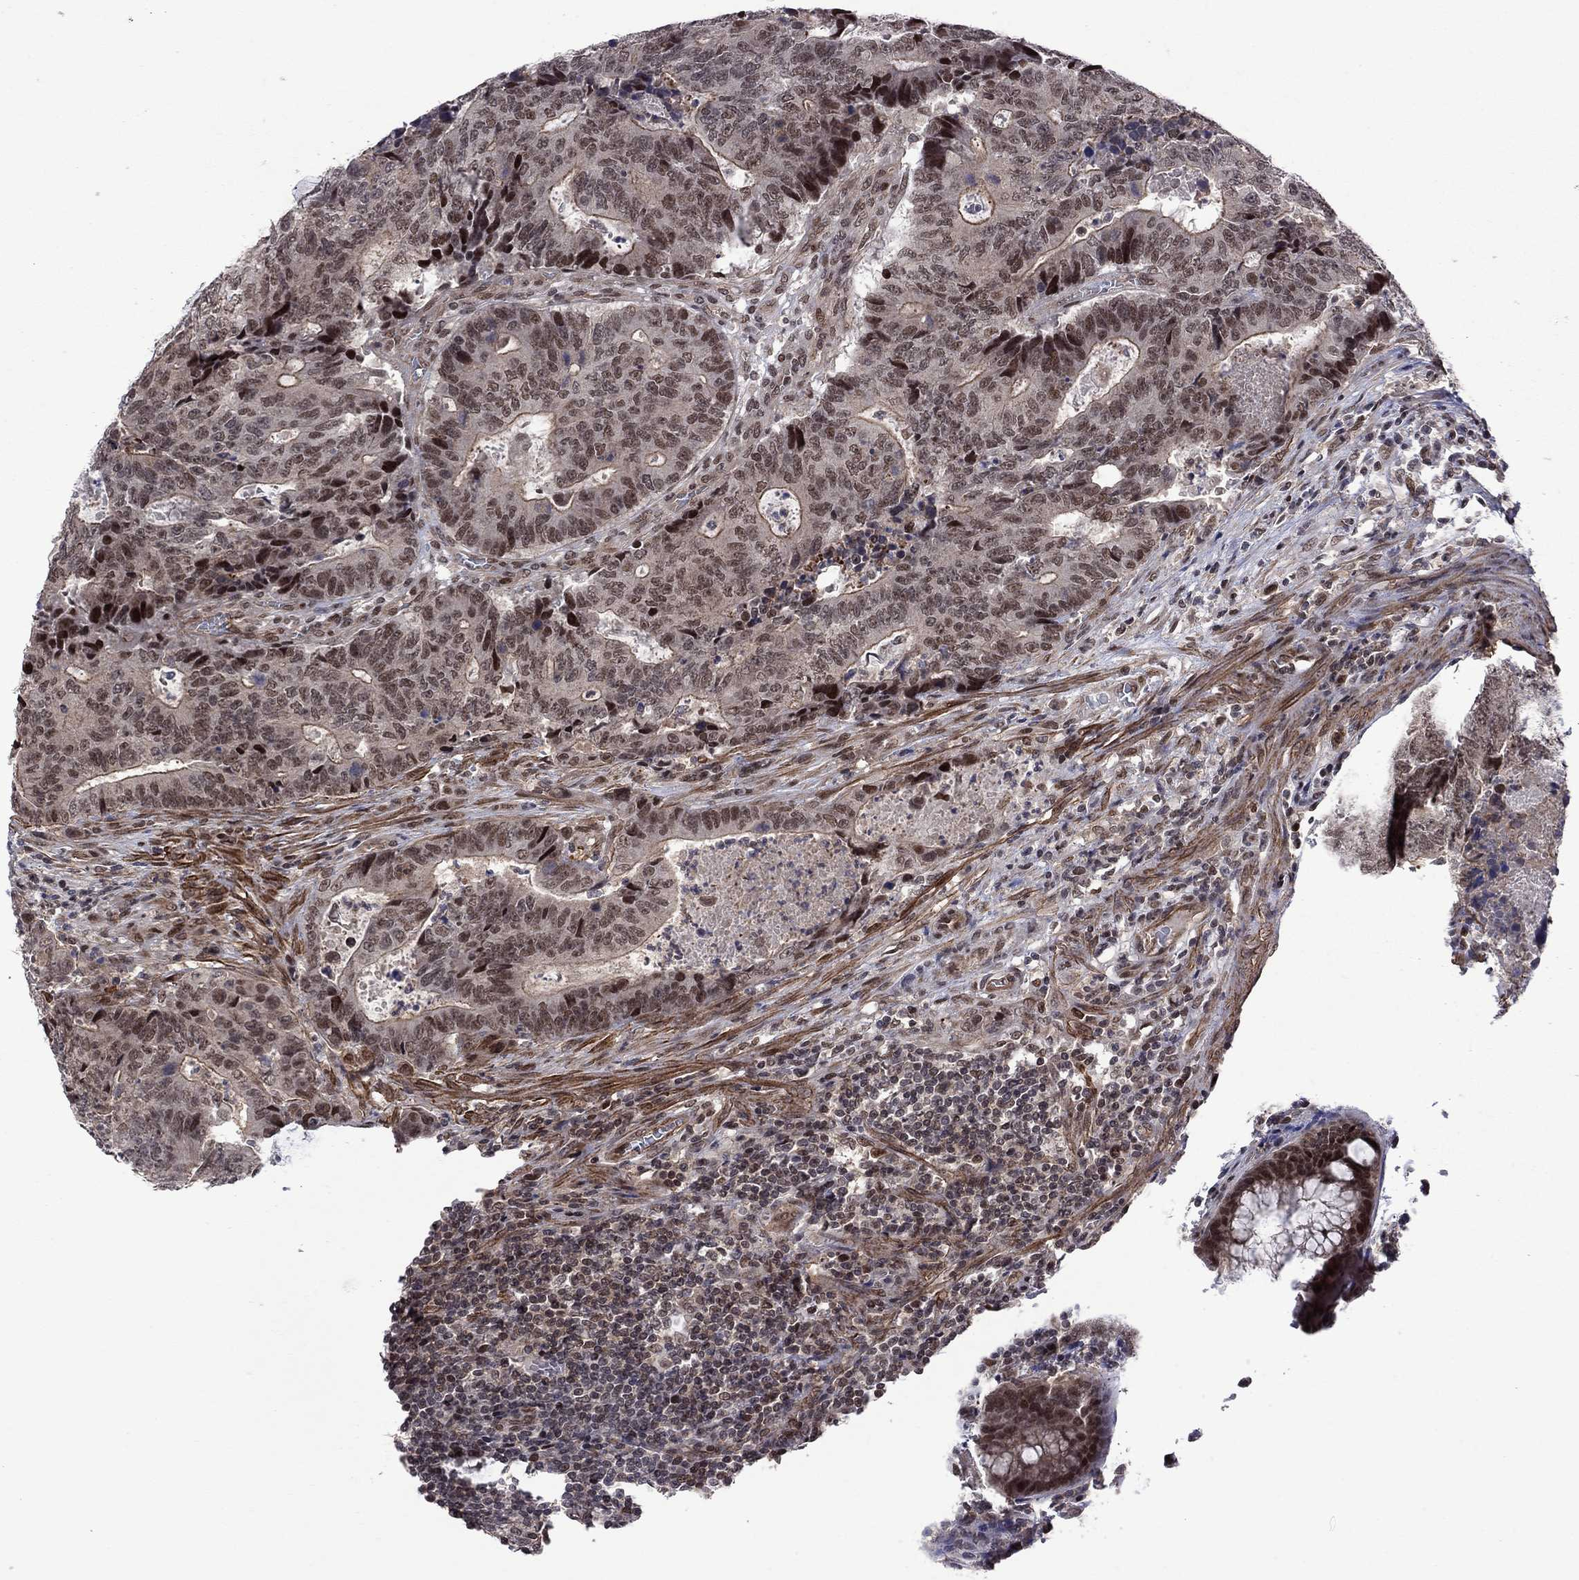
{"staining": {"intensity": "moderate", "quantity": "25%-75%", "location": "nuclear"}, "tissue": "colorectal cancer", "cell_type": "Tumor cells", "image_type": "cancer", "snomed": [{"axis": "morphology", "description": "Adenocarcinoma, NOS"}, {"axis": "topography", "description": "Colon"}], "caption": "Protein analysis of colorectal cancer tissue displays moderate nuclear expression in approximately 25%-75% of tumor cells.", "gene": "BRF1", "patient": {"sex": "female", "age": 48}}